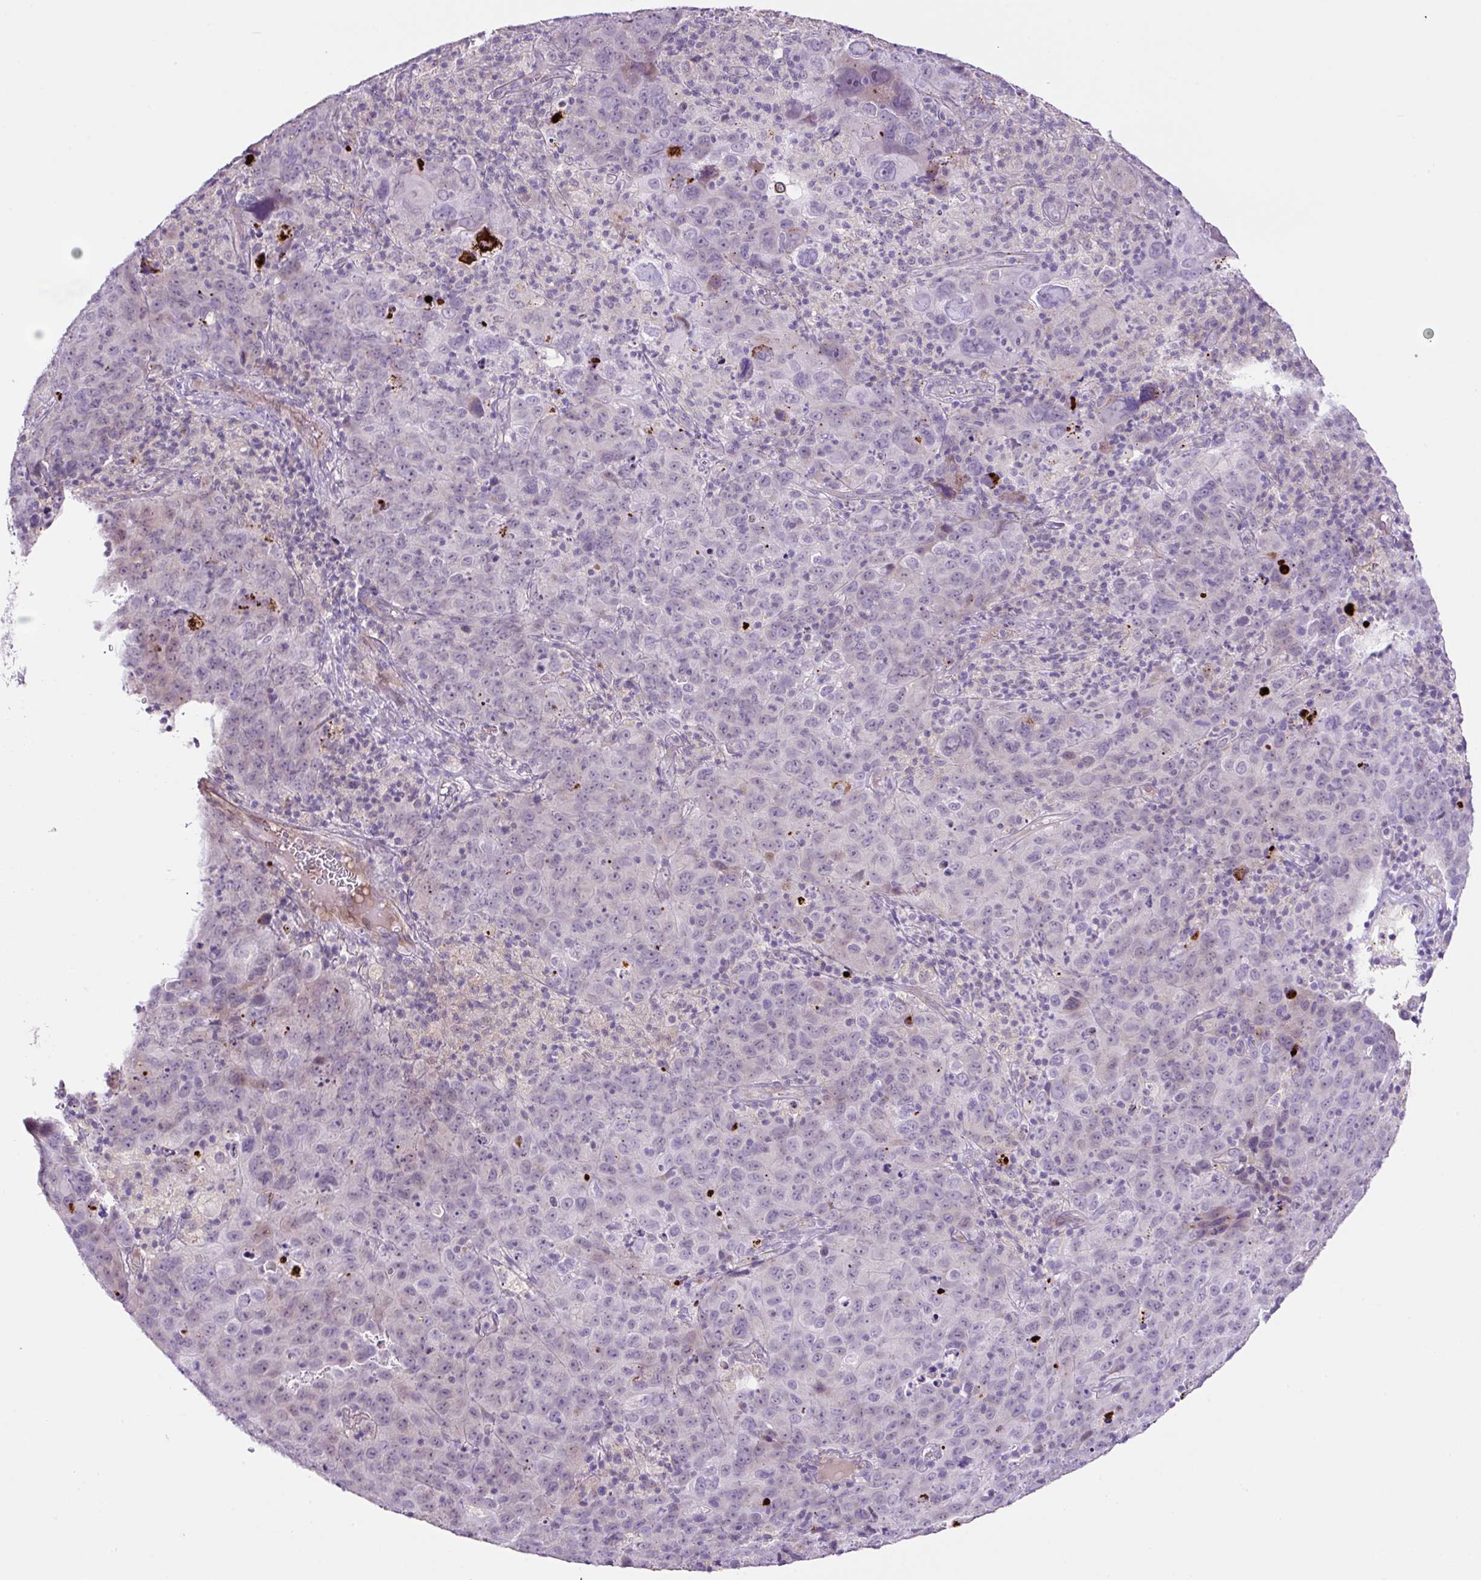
{"staining": {"intensity": "moderate", "quantity": "<25%", "location": "cytoplasmic/membranous"}, "tissue": "cervical cancer", "cell_type": "Tumor cells", "image_type": "cancer", "snomed": [{"axis": "morphology", "description": "Squamous cell carcinoma, NOS"}, {"axis": "topography", "description": "Cervix"}], "caption": "Brown immunohistochemical staining in cervical squamous cell carcinoma shows moderate cytoplasmic/membranous positivity in about <25% of tumor cells.", "gene": "OGDHL", "patient": {"sex": "female", "age": 44}}